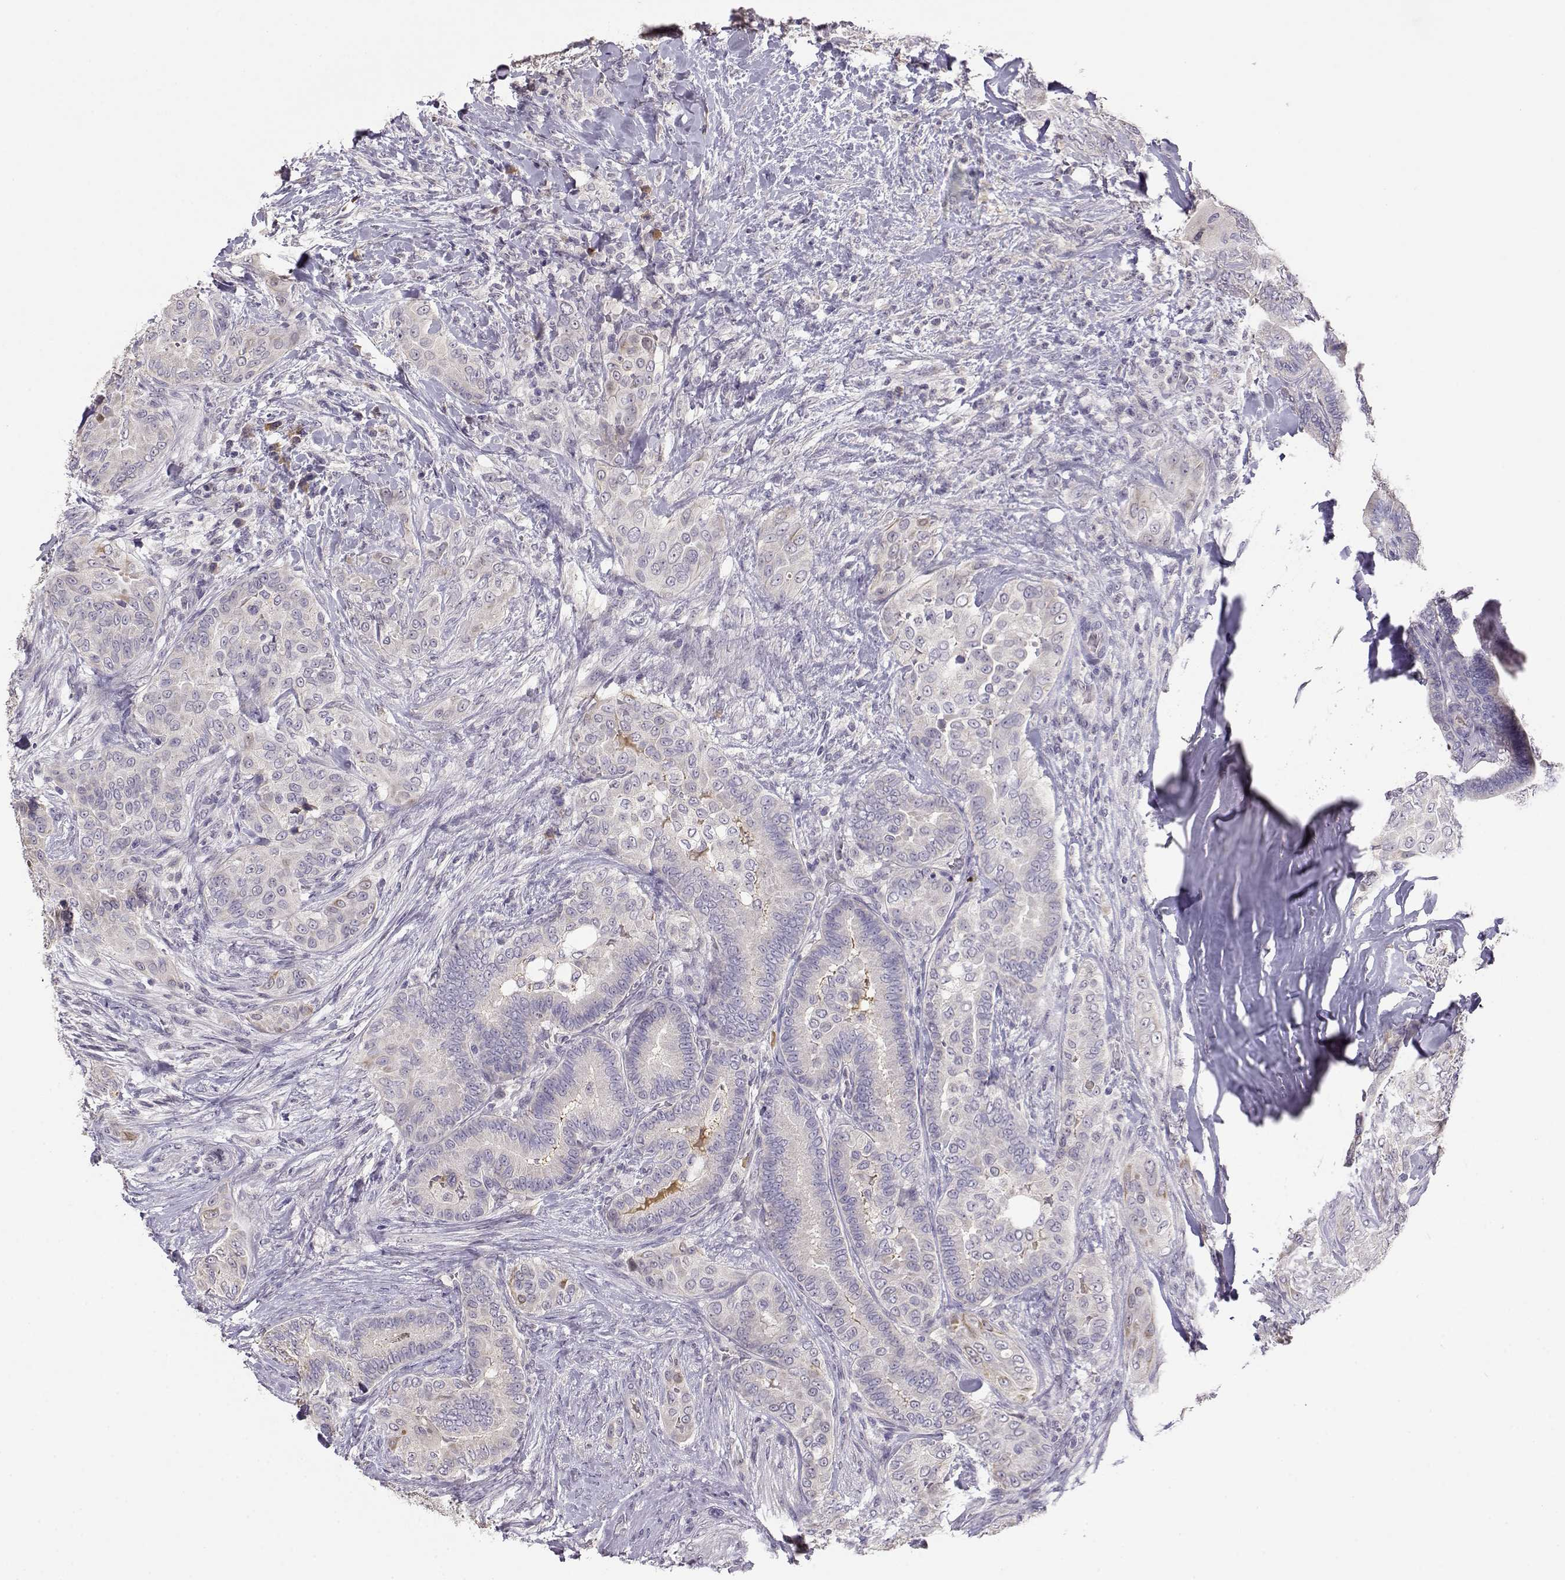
{"staining": {"intensity": "negative", "quantity": "none", "location": "none"}, "tissue": "thyroid cancer", "cell_type": "Tumor cells", "image_type": "cancer", "snomed": [{"axis": "morphology", "description": "Papillary adenocarcinoma, NOS"}, {"axis": "topography", "description": "Thyroid gland"}], "caption": "A high-resolution image shows immunohistochemistry (IHC) staining of thyroid cancer (papillary adenocarcinoma), which reveals no significant positivity in tumor cells.", "gene": "TACR1", "patient": {"sex": "male", "age": 61}}